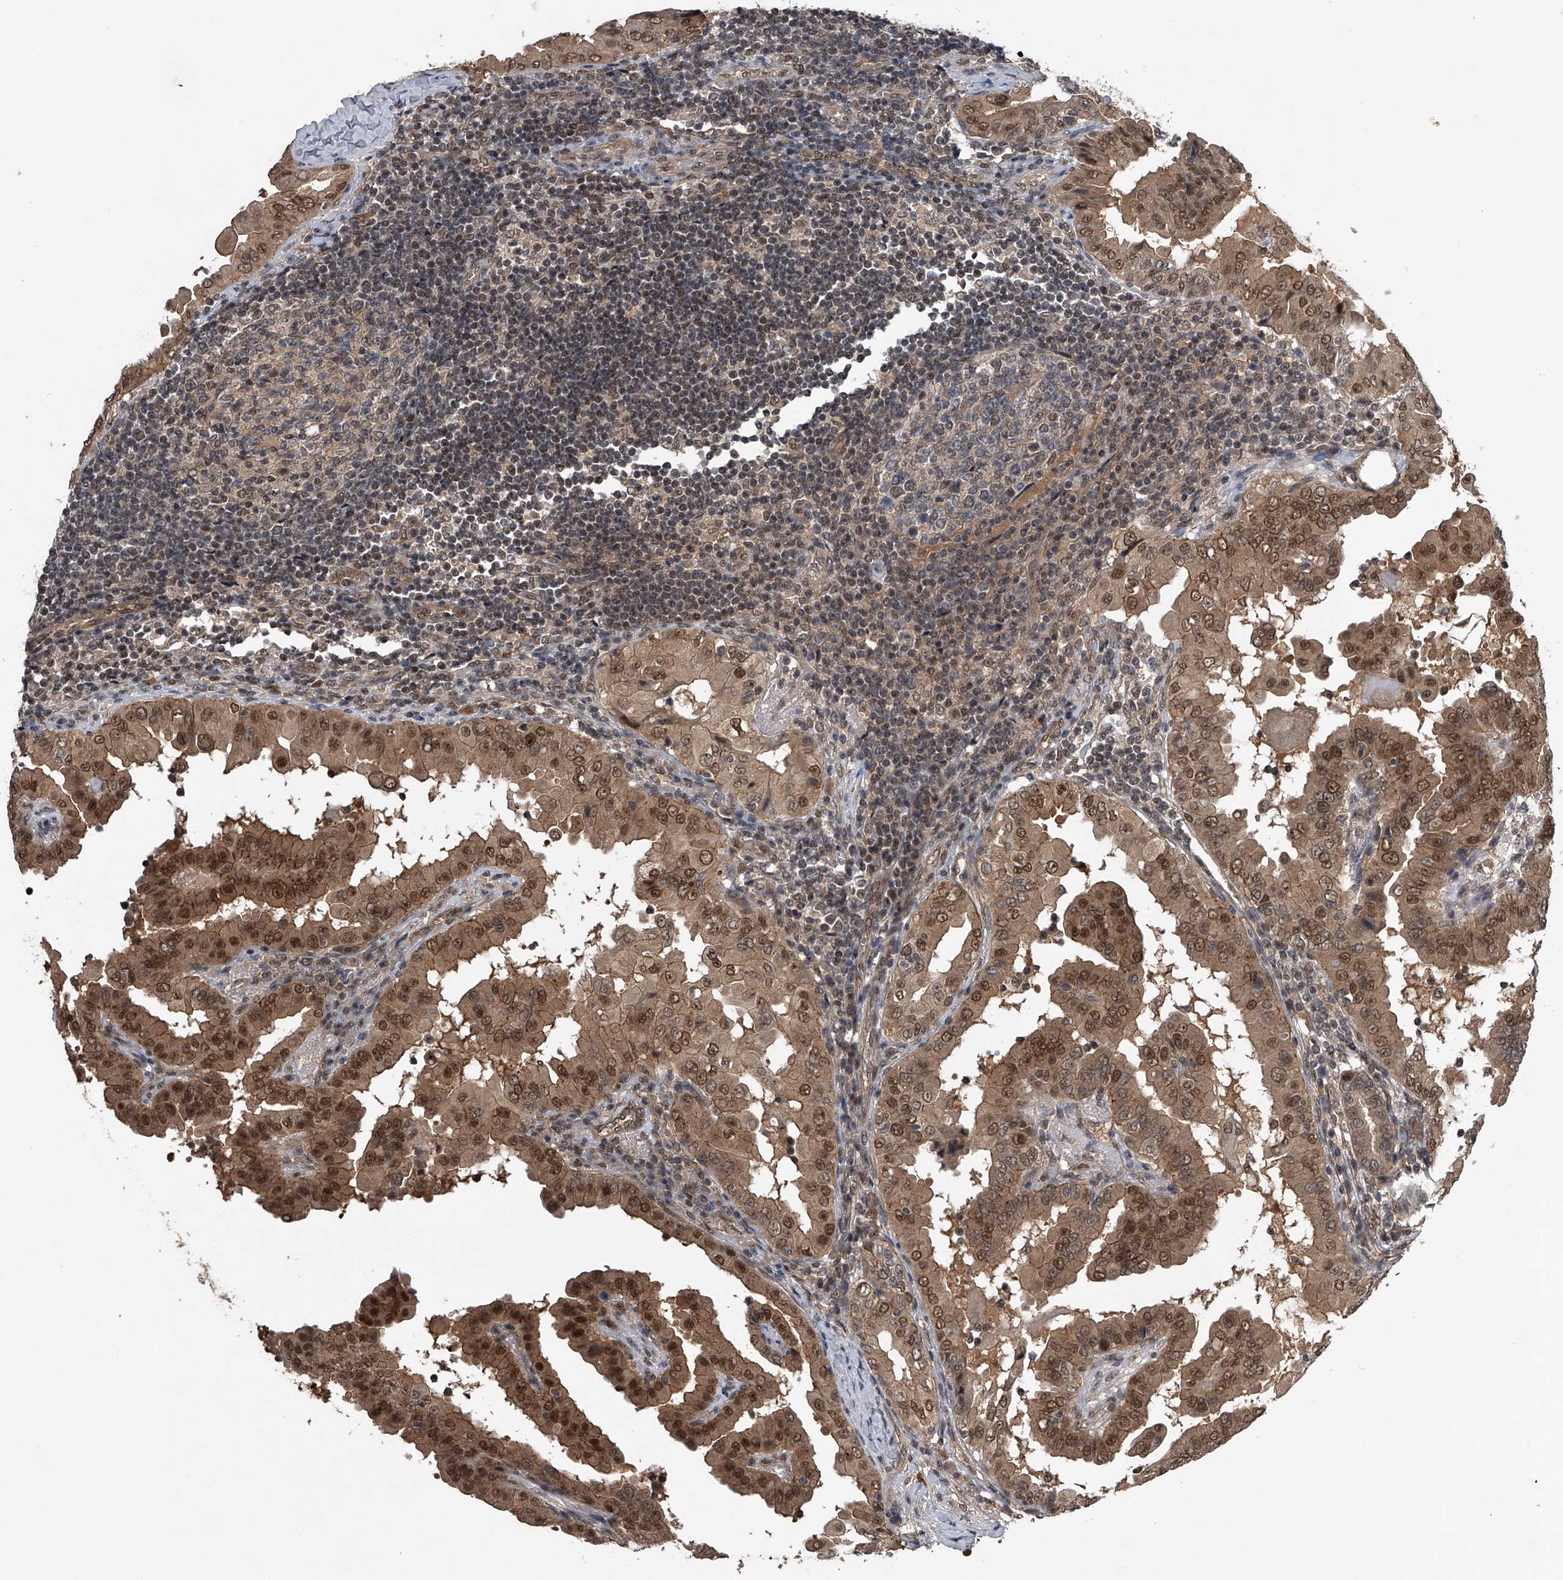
{"staining": {"intensity": "moderate", "quantity": ">75%", "location": "cytoplasmic/membranous,nuclear"}, "tissue": "thyroid cancer", "cell_type": "Tumor cells", "image_type": "cancer", "snomed": [{"axis": "morphology", "description": "Papillary adenocarcinoma, NOS"}, {"axis": "topography", "description": "Thyroid gland"}], "caption": "A histopathology image showing moderate cytoplasmic/membranous and nuclear staining in about >75% of tumor cells in thyroid cancer (papillary adenocarcinoma), as visualized by brown immunohistochemical staining.", "gene": "SLC12A8", "patient": {"sex": "male", "age": 33}}